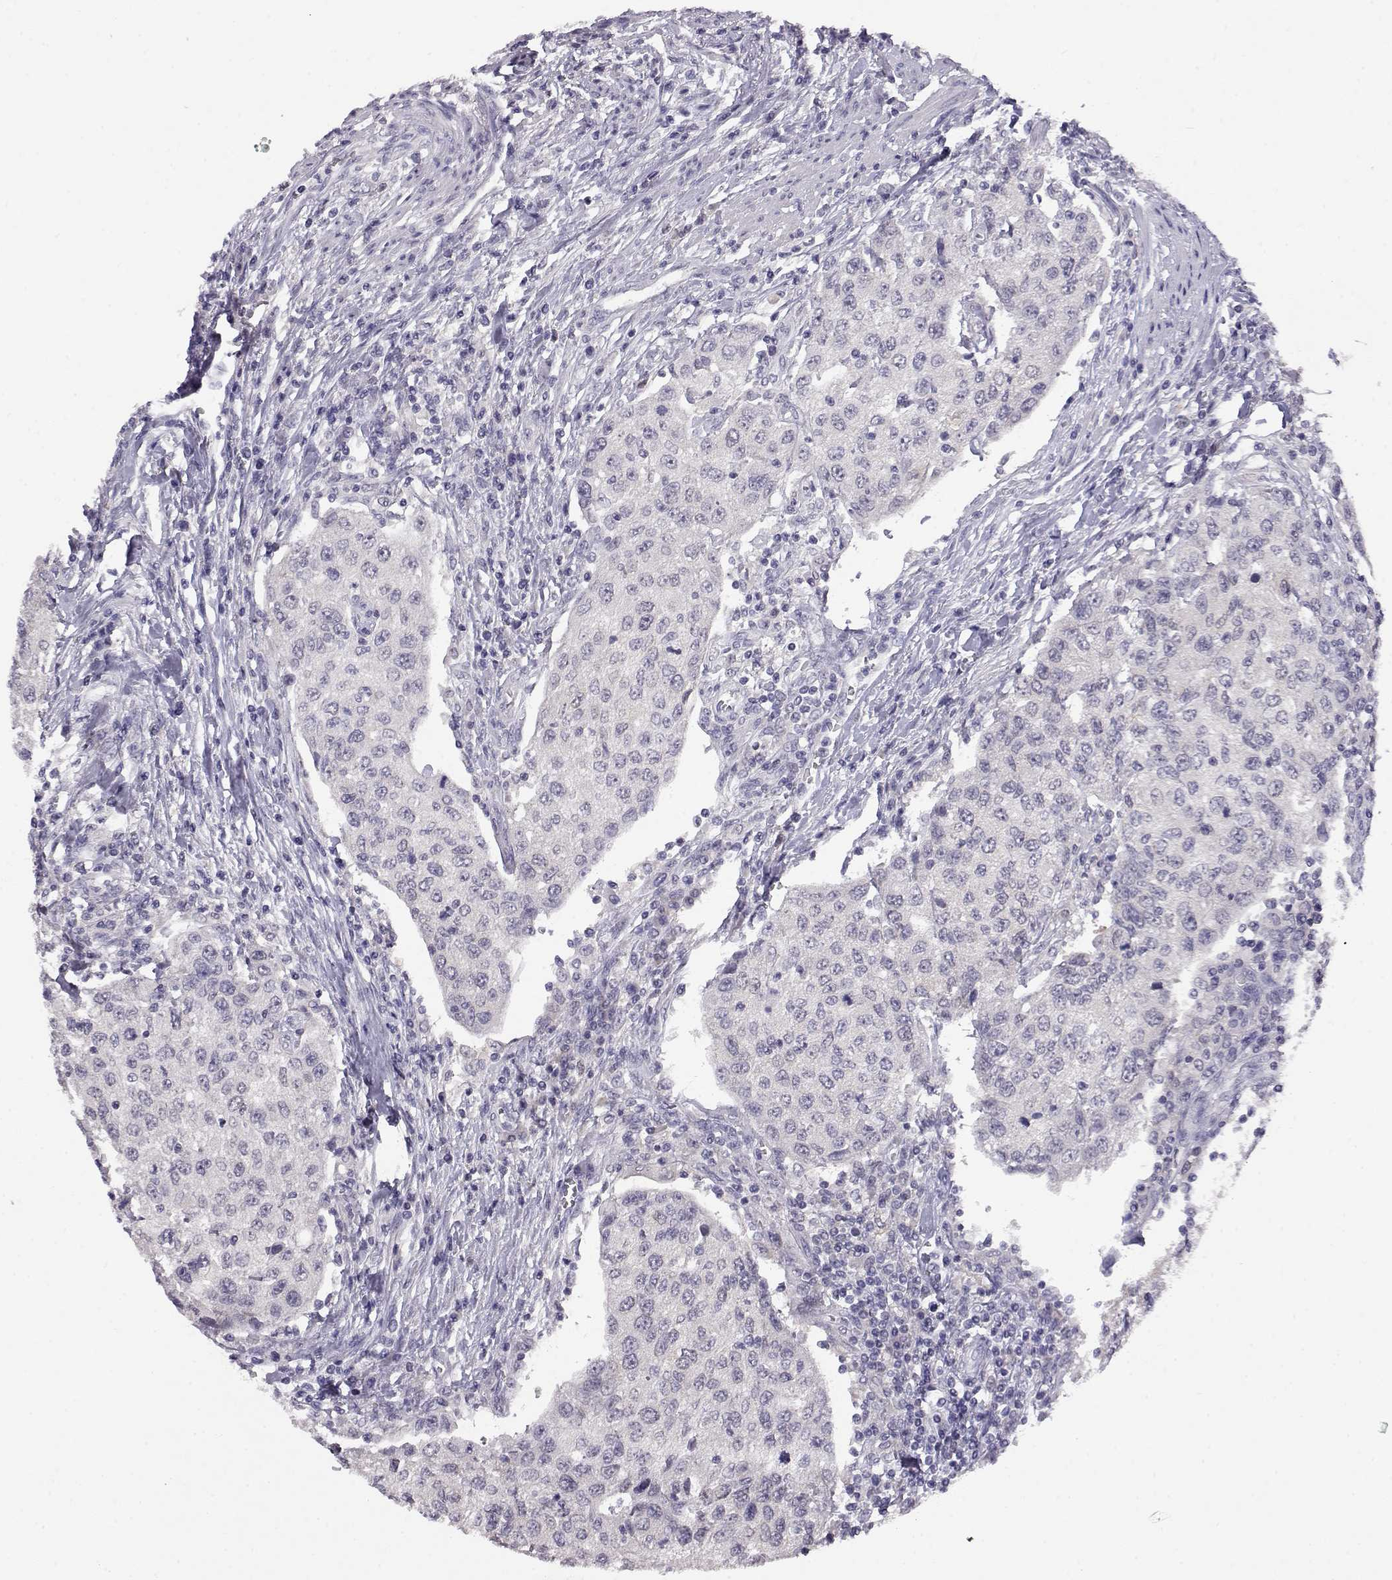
{"staining": {"intensity": "negative", "quantity": "none", "location": "none"}, "tissue": "urothelial cancer", "cell_type": "Tumor cells", "image_type": "cancer", "snomed": [{"axis": "morphology", "description": "Urothelial carcinoma, High grade"}, {"axis": "topography", "description": "Urinary bladder"}], "caption": "Human urothelial cancer stained for a protein using immunohistochemistry shows no expression in tumor cells.", "gene": "AKR1B1", "patient": {"sex": "female", "age": 78}}